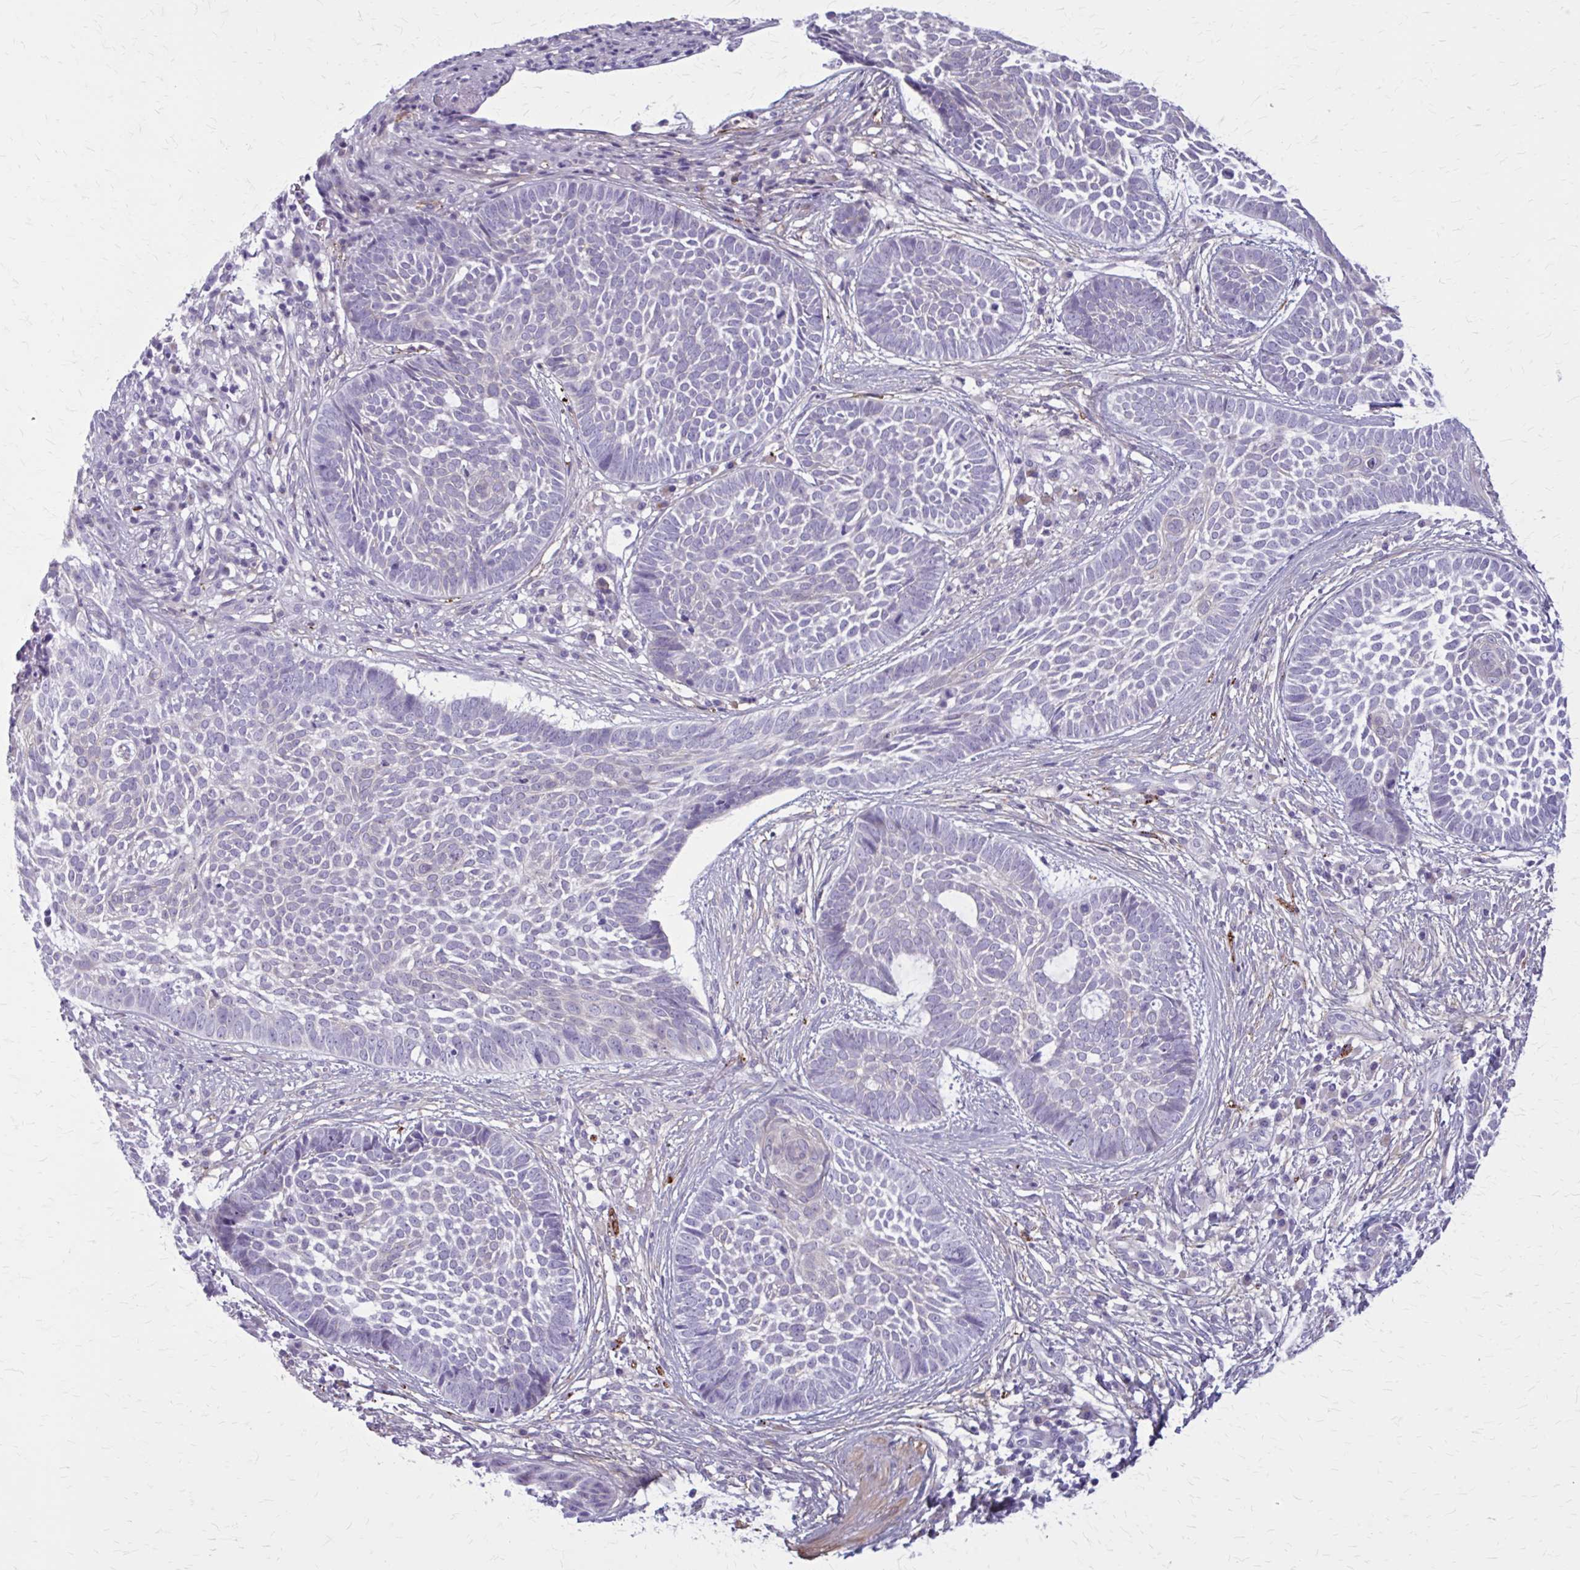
{"staining": {"intensity": "negative", "quantity": "none", "location": "none"}, "tissue": "skin cancer", "cell_type": "Tumor cells", "image_type": "cancer", "snomed": [{"axis": "morphology", "description": "Basal cell carcinoma"}, {"axis": "topography", "description": "Skin"}], "caption": "Tumor cells show no significant protein staining in skin cancer (basal cell carcinoma). Nuclei are stained in blue.", "gene": "AKAP12", "patient": {"sex": "female", "age": 89}}